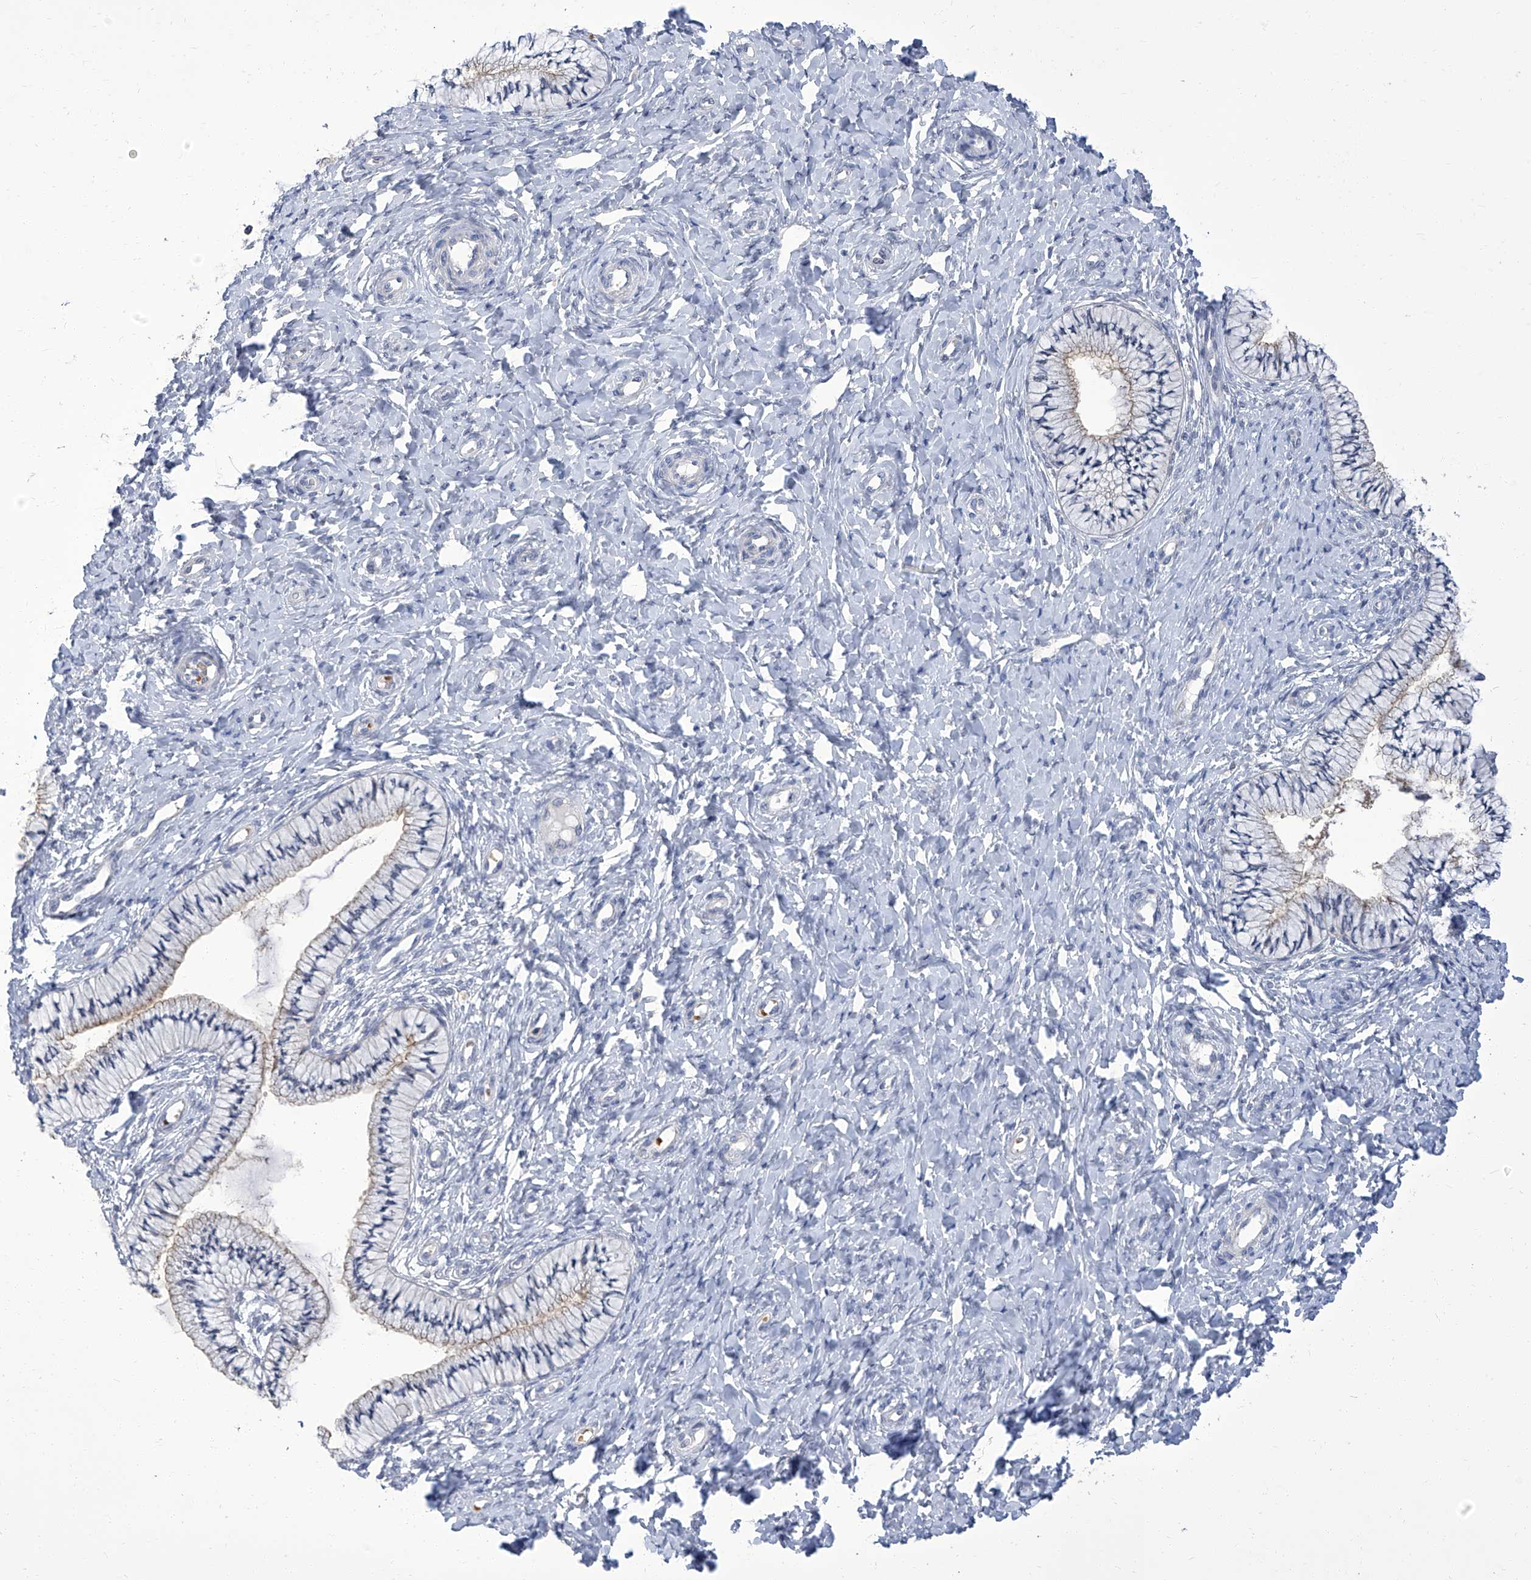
{"staining": {"intensity": "weak", "quantity": "<25%", "location": "cytoplasmic/membranous"}, "tissue": "cervix", "cell_type": "Glandular cells", "image_type": "normal", "snomed": [{"axis": "morphology", "description": "Normal tissue, NOS"}, {"axis": "topography", "description": "Cervix"}], "caption": "This is a photomicrograph of immunohistochemistry (IHC) staining of normal cervix, which shows no expression in glandular cells.", "gene": "PARD3", "patient": {"sex": "female", "age": 36}}